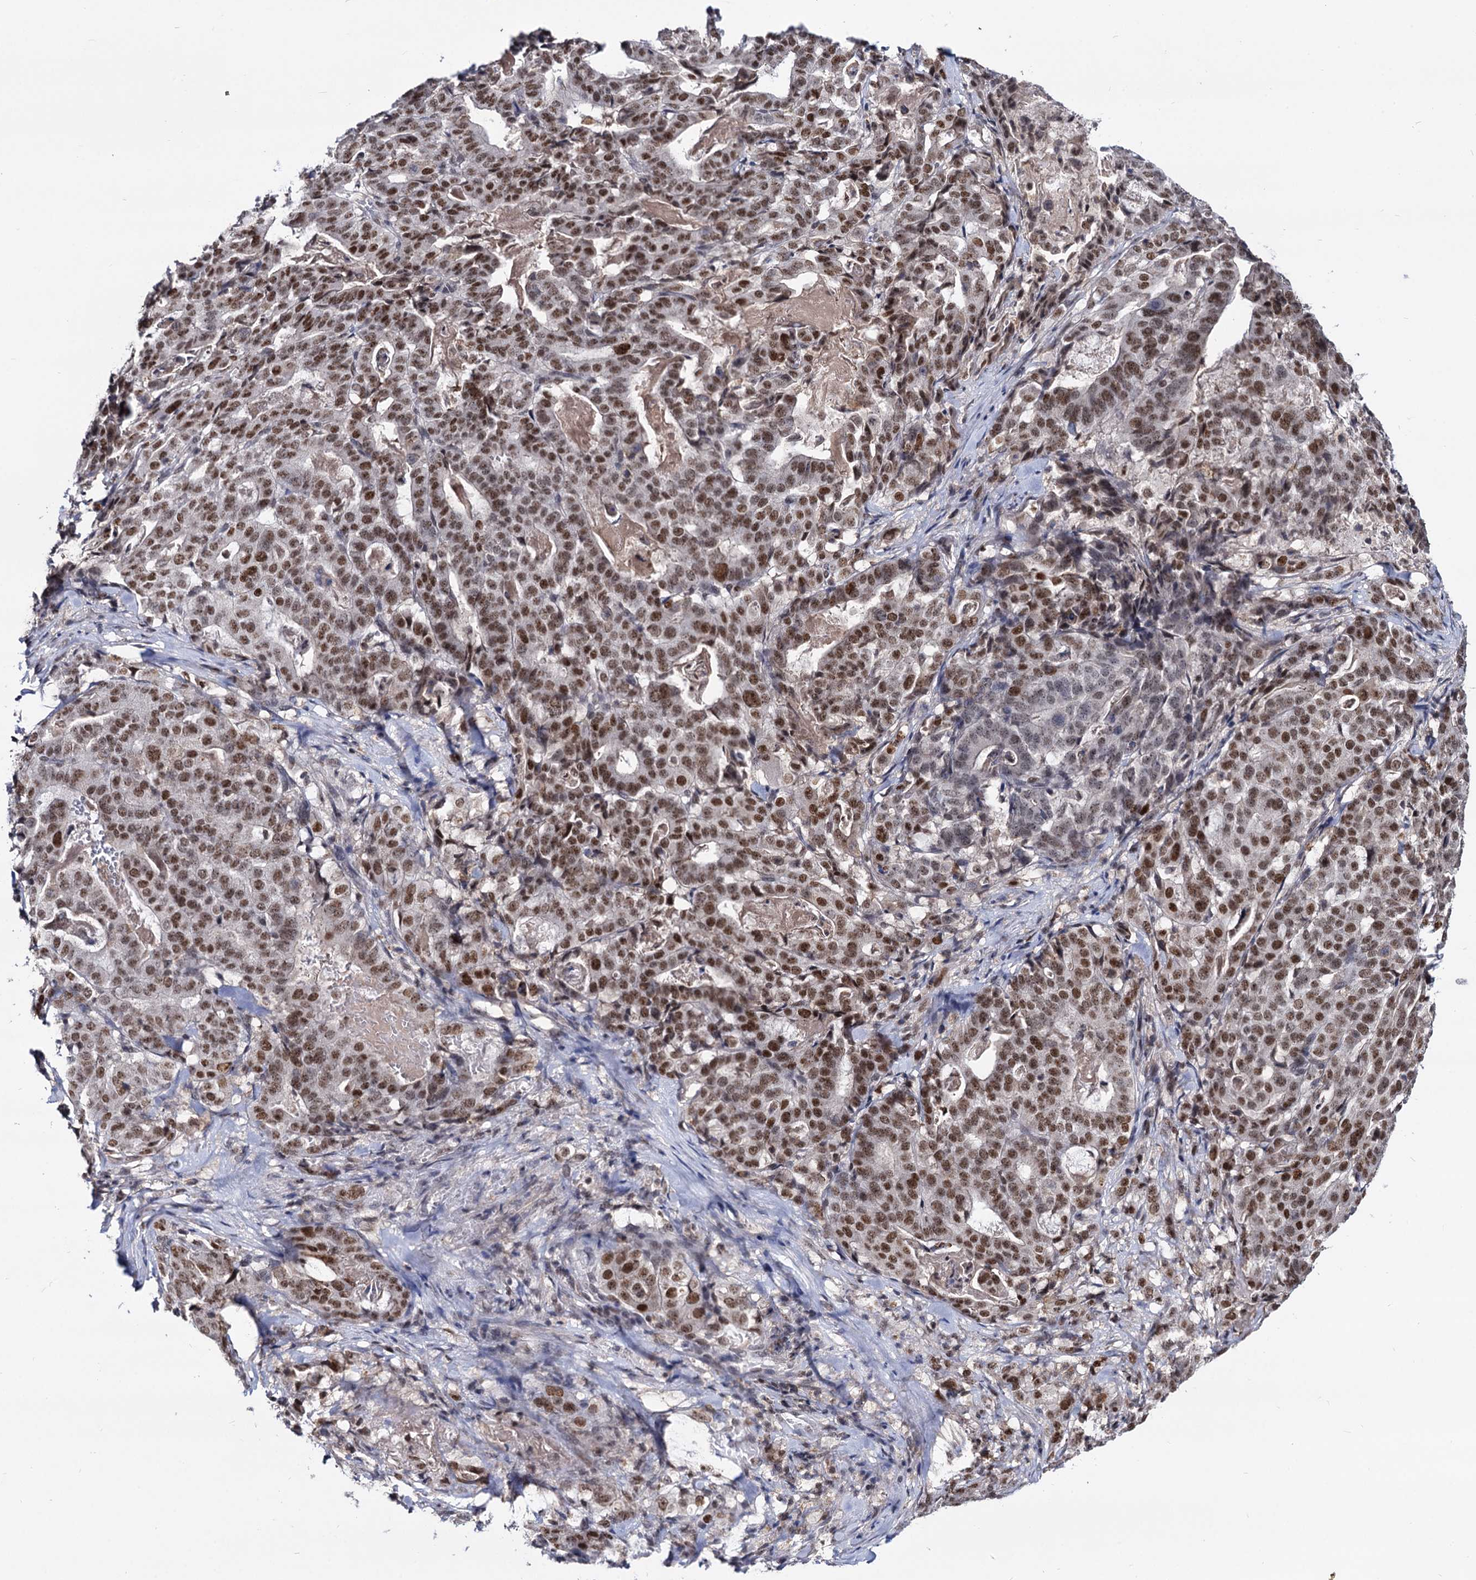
{"staining": {"intensity": "moderate", "quantity": ">75%", "location": "nuclear"}, "tissue": "stomach cancer", "cell_type": "Tumor cells", "image_type": "cancer", "snomed": [{"axis": "morphology", "description": "Adenocarcinoma, NOS"}, {"axis": "topography", "description": "Stomach"}], "caption": "Human stomach adenocarcinoma stained with a brown dye displays moderate nuclear positive expression in about >75% of tumor cells.", "gene": "SMCHD1", "patient": {"sex": "male", "age": 48}}